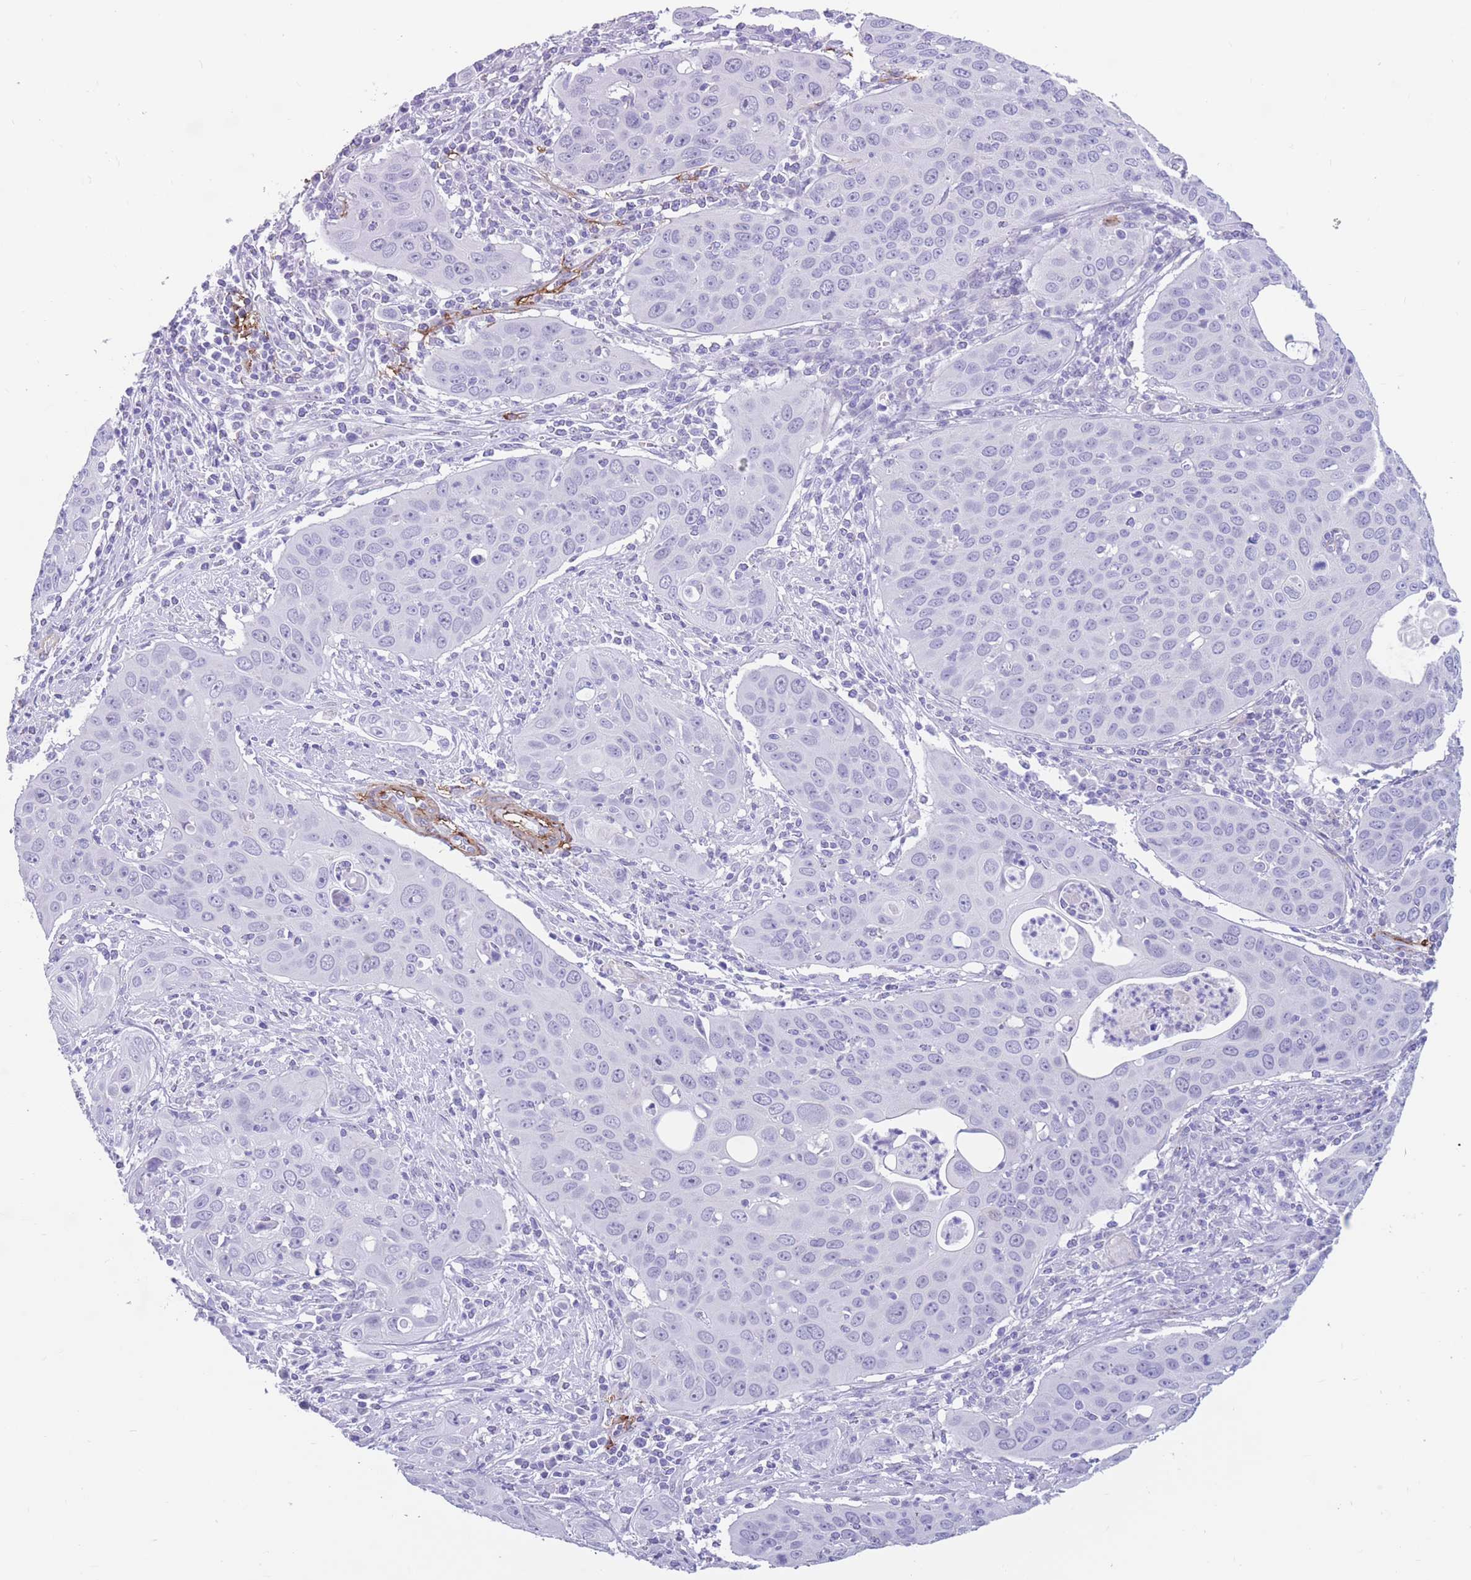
{"staining": {"intensity": "negative", "quantity": "none", "location": "none"}, "tissue": "cervical cancer", "cell_type": "Tumor cells", "image_type": "cancer", "snomed": [{"axis": "morphology", "description": "Squamous cell carcinoma, NOS"}, {"axis": "topography", "description": "Cervix"}], "caption": "Immunohistochemistry of human cervical cancer (squamous cell carcinoma) displays no staining in tumor cells.", "gene": "DPYD", "patient": {"sex": "female", "age": 36}}